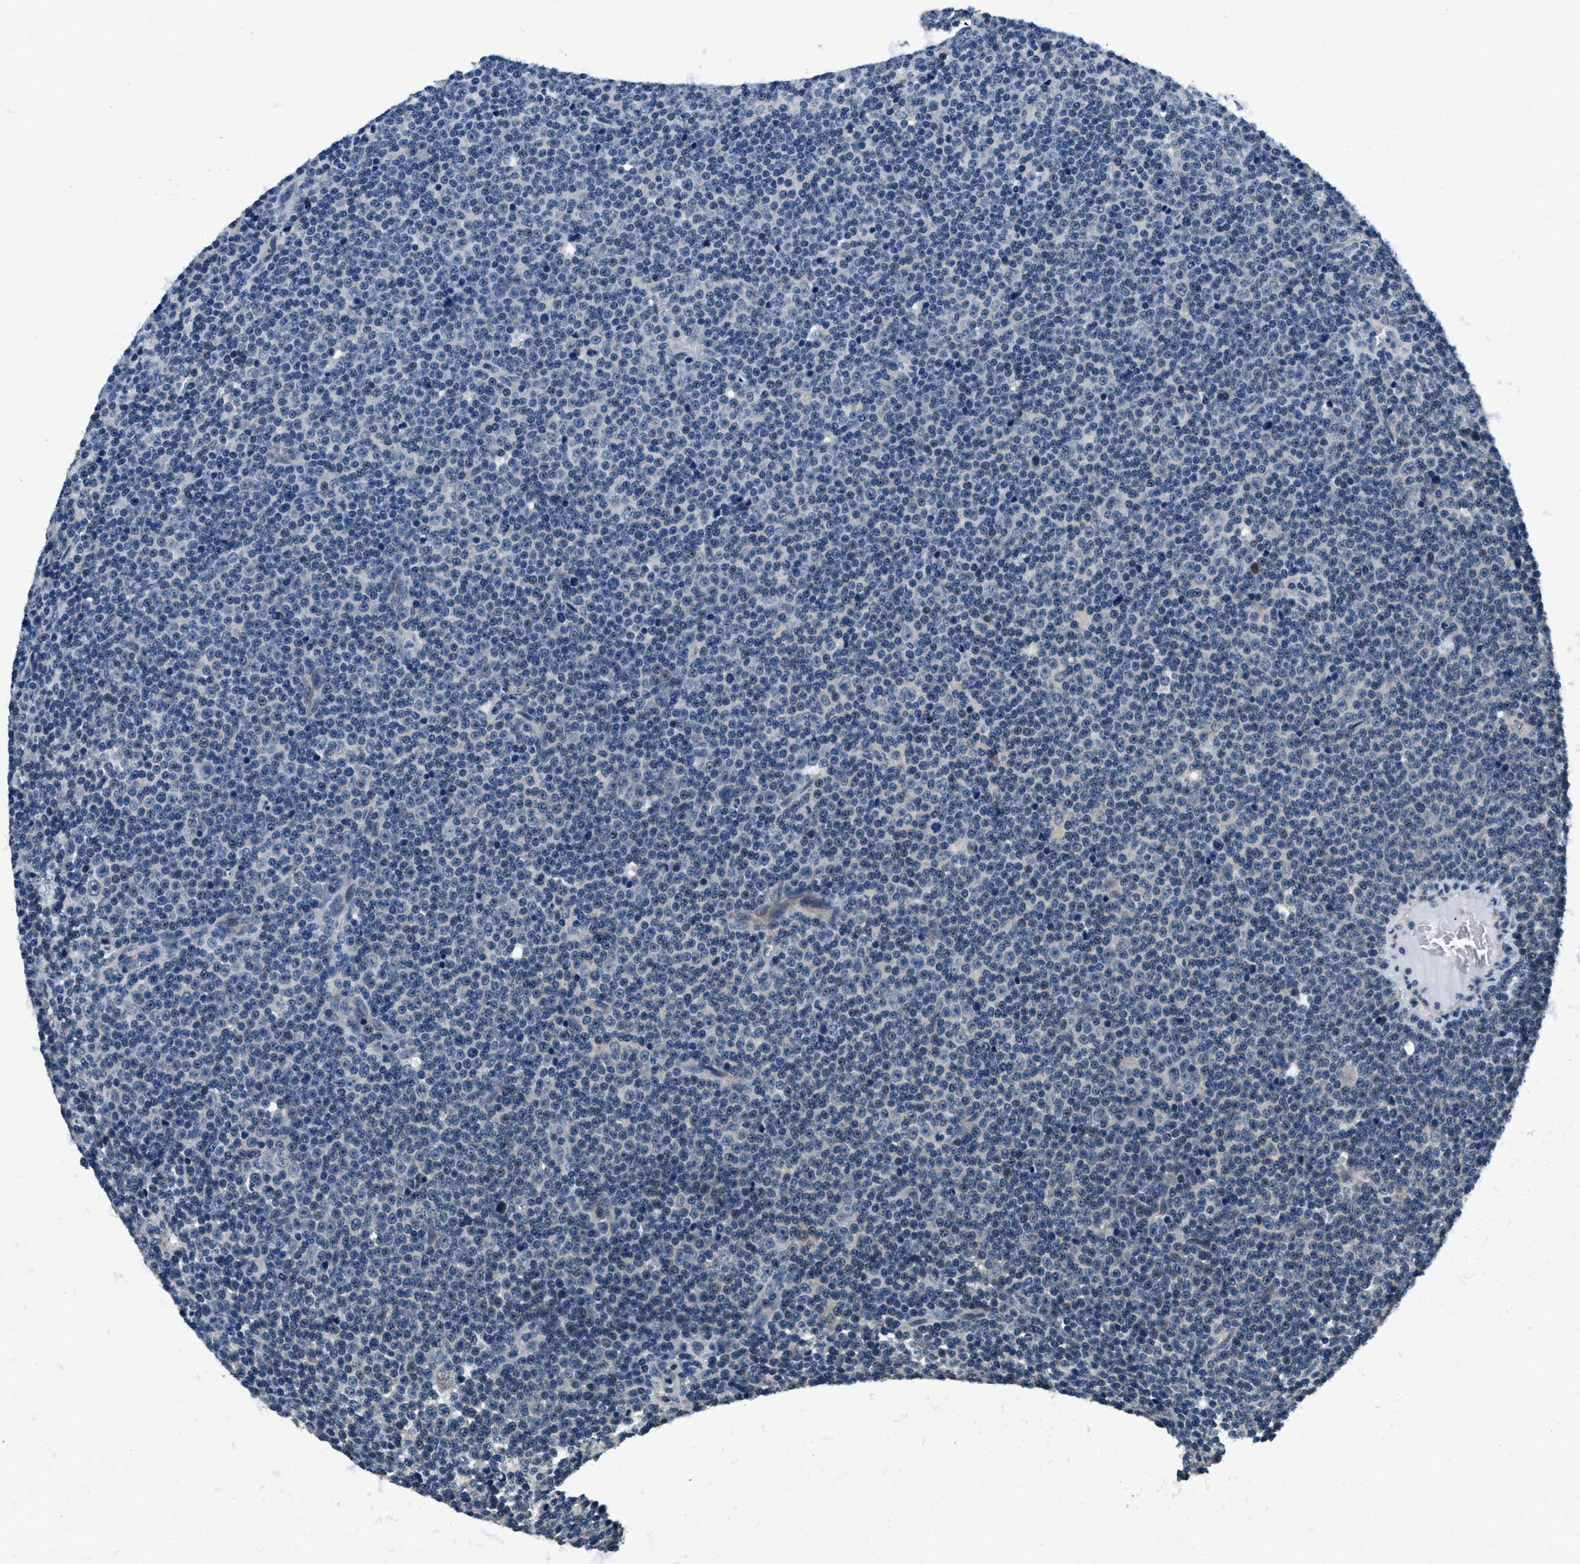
{"staining": {"intensity": "negative", "quantity": "none", "location": "none"}, "tissue": "lymphoma", "cell_type": "Tumor cells", "image_type": "cancer", "snomed": [{"axis": "morphology", "description": "Malignant lymphoma, non-Hodgkin's type, Low grade"}, {"axis": "topography", "description": "Lymph node"}], "caption": "Image shows no significant protein staining in tumor cells of malignant lymphoma, non-Hodgkin's type (low-grade).", "gene": "ALDH3A2", "patient": {"sex": "female", "age": 67}}